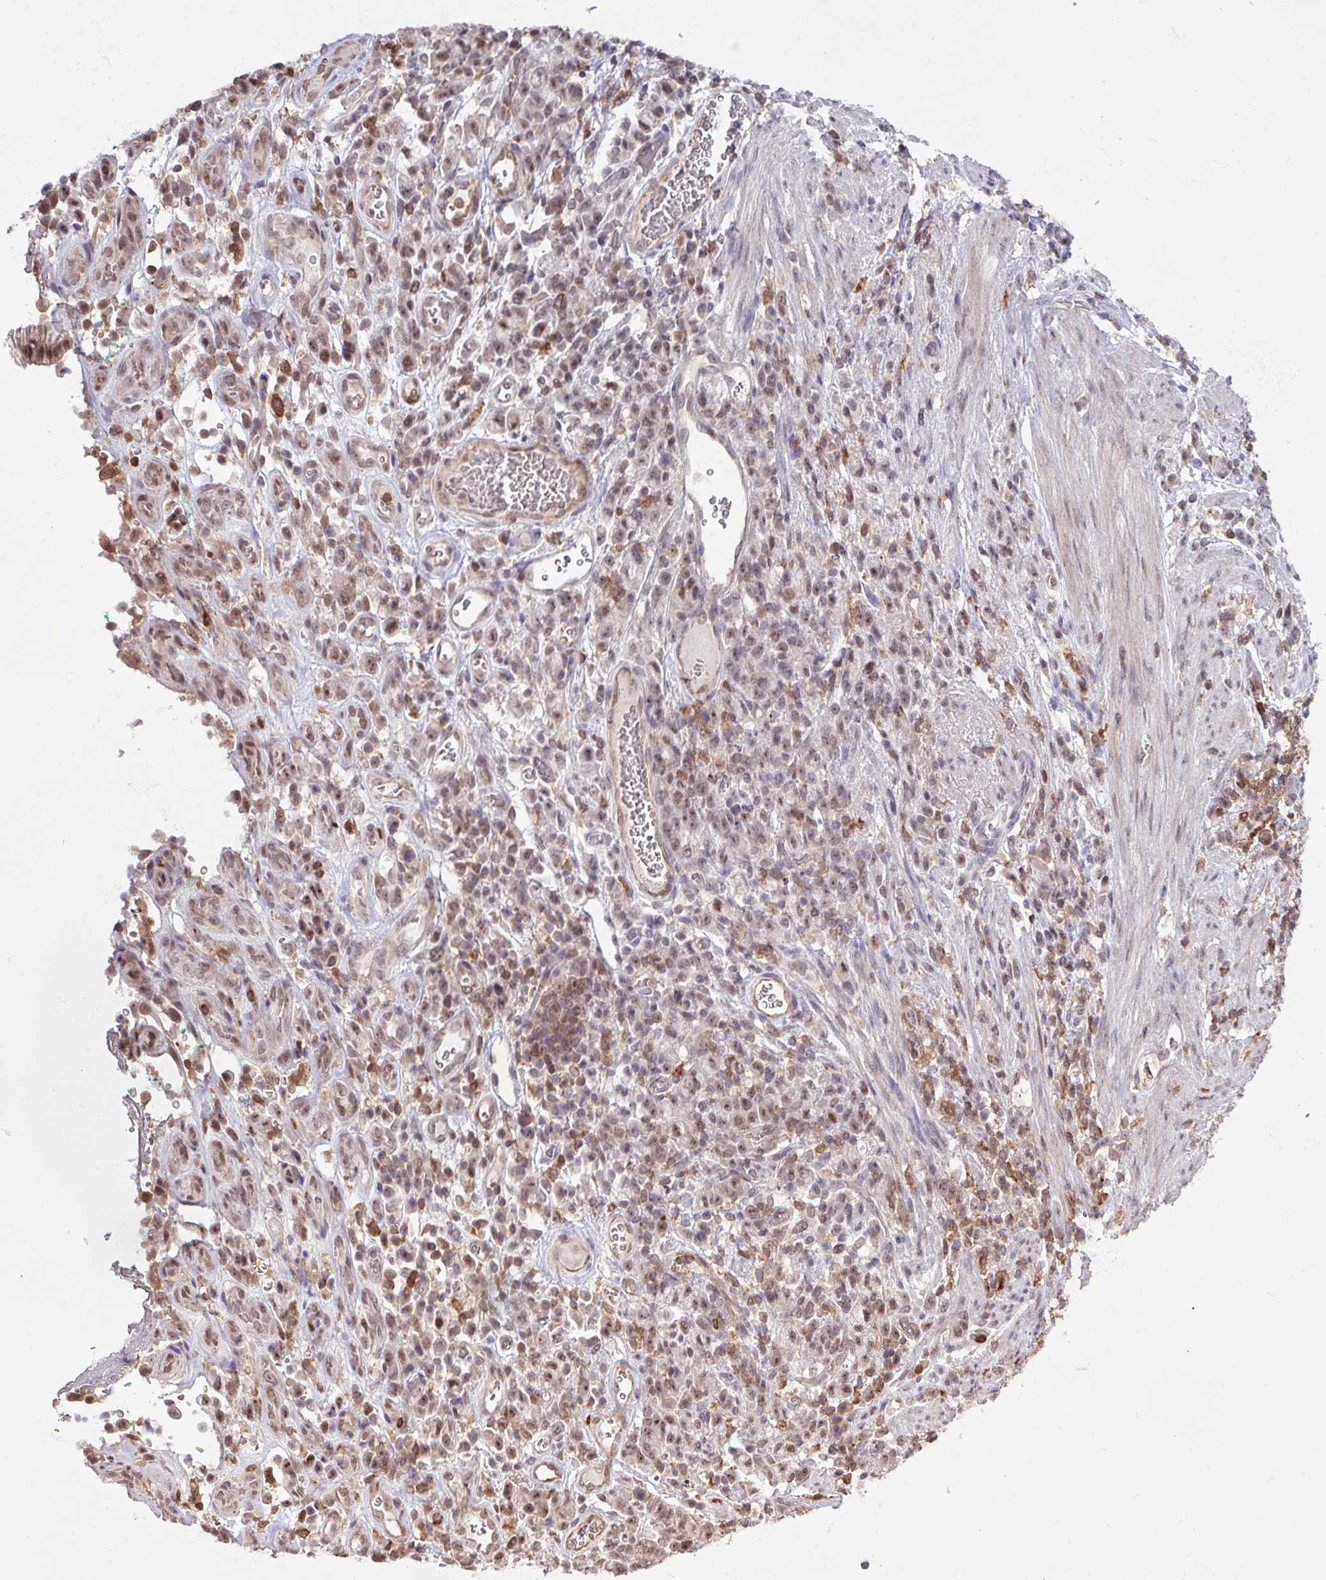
{"staining": {"intensity": "moderate", "quantity": ">75%", "location": "nuclear"}, "tissue": "stomach cancer", "cell_type": "Tumor cells", "image_type": "cancer", "snomed": [{"axis": "morphology", "description": "Adenocarcinoma, NOS"}, {"axis": "topography", "description": "Stomach"}], "caption": "Stomach cancer (adenocarcinoma) was stained to show a protein in brown. There is medium levels of moderate nuclear staining in about >75% of tumor cells. Using DAB (3,3'-diaminobenzidine) (brown) and hematoxylin (blue) stains, captured at high magnification using brightfield microscopy.", "gene": "GON7", "patient": {"sex": "male", "age": 77}}